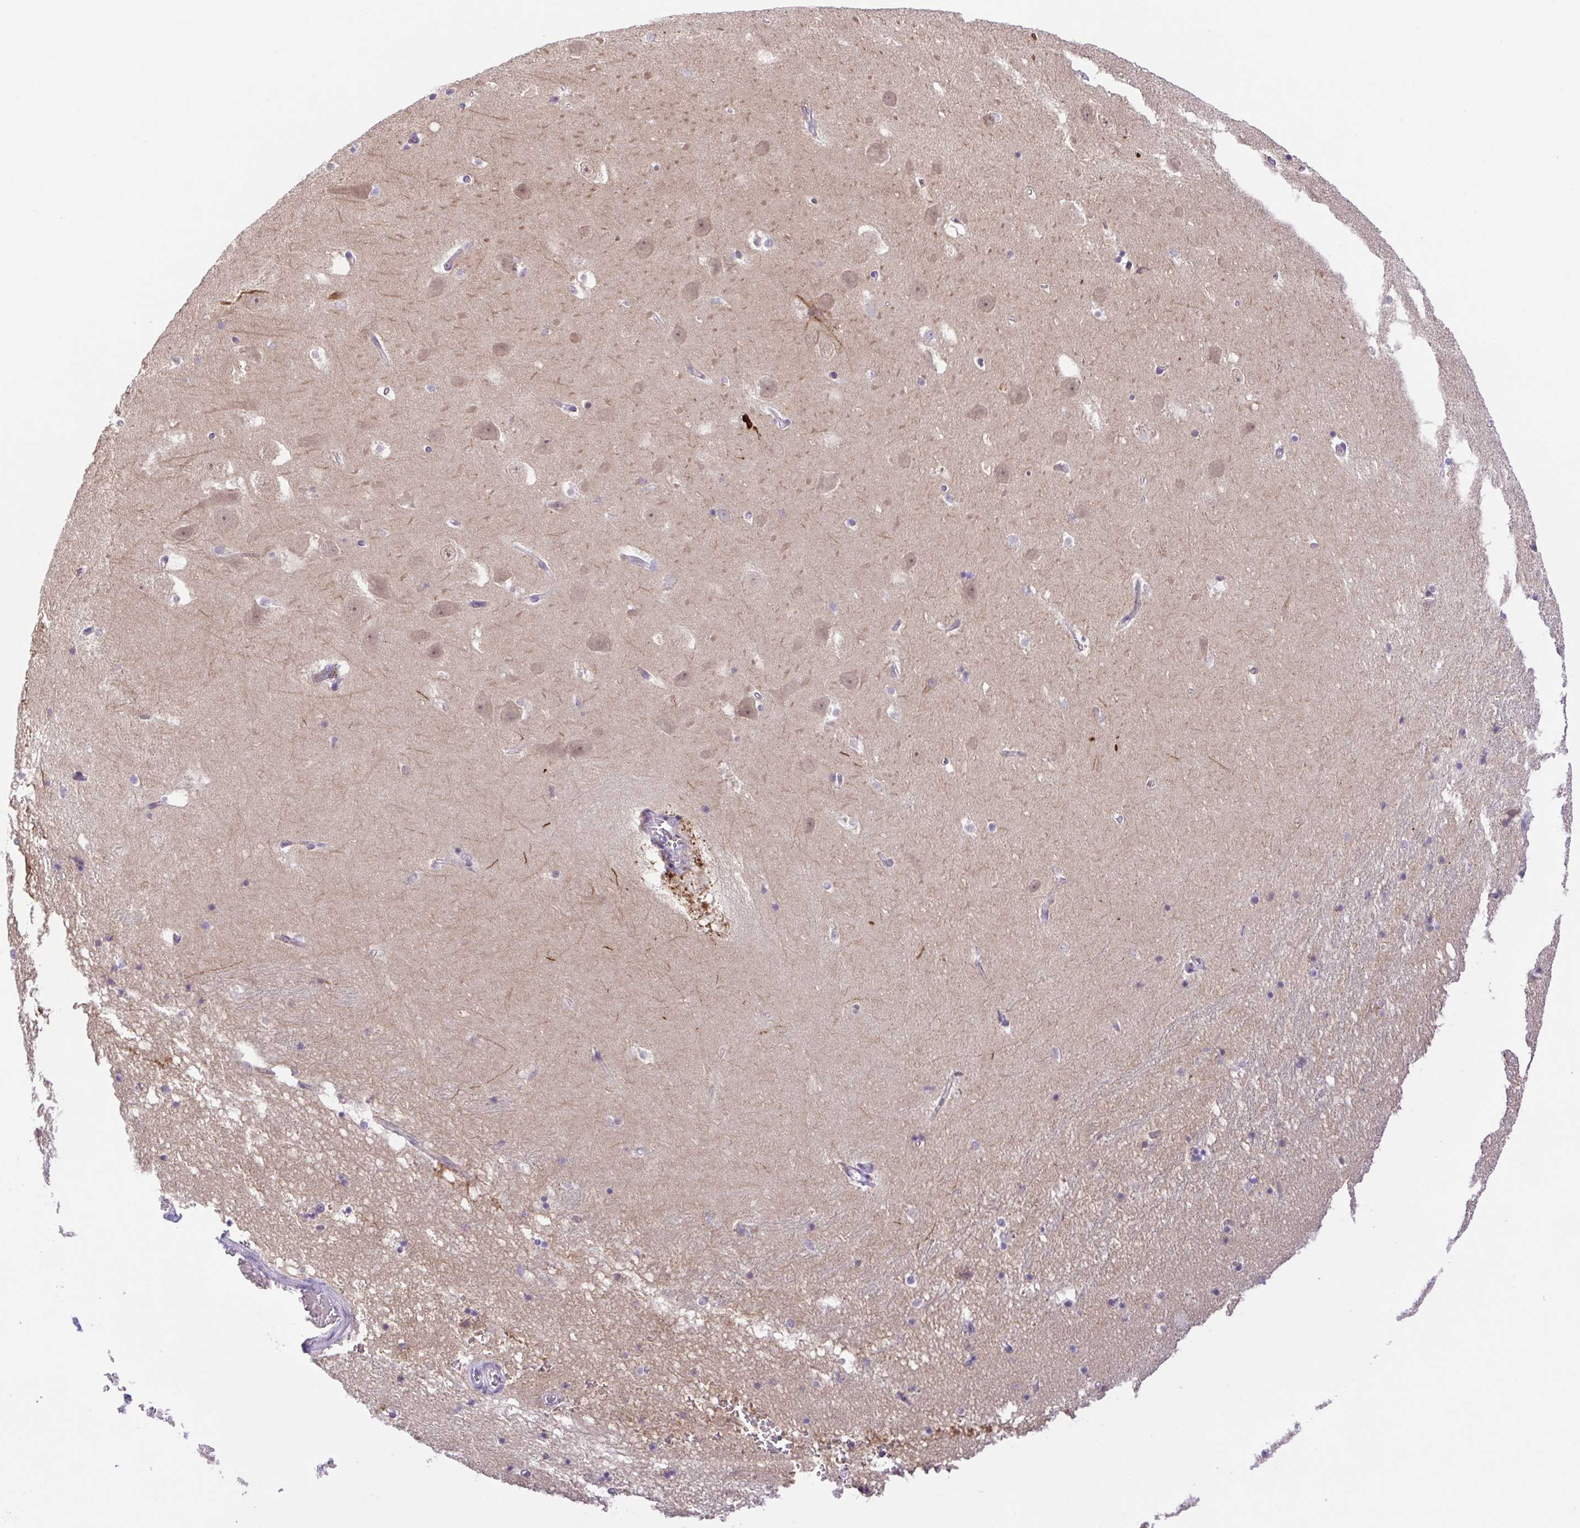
{"staining": {"intensity": "moderate", "quantity": "<25%", "location": "cytoplasmic/membranous"}, "tissue": "hippocampus", "cell_type": "Glial cells", "image_type": "normal", "snomed": [{"axis": "morphology", "description": "Normal tissue, NOS"}, {"axis": "topography", "description": "Hippocampus"}], "caption": "A low amount of moderate cytoplasmic/membranous positivity is present in about <25% of glial cells in benign hippocampus. The staining was performed using DAB (3,3'-diaminobenzidine) to visualize the protein expression in brown, while the nuclei were stained in blue with hematoxylin (Magnification: 20x).", "gene": "DCLK2", "patient": {"sex": "male", "age": 58}}